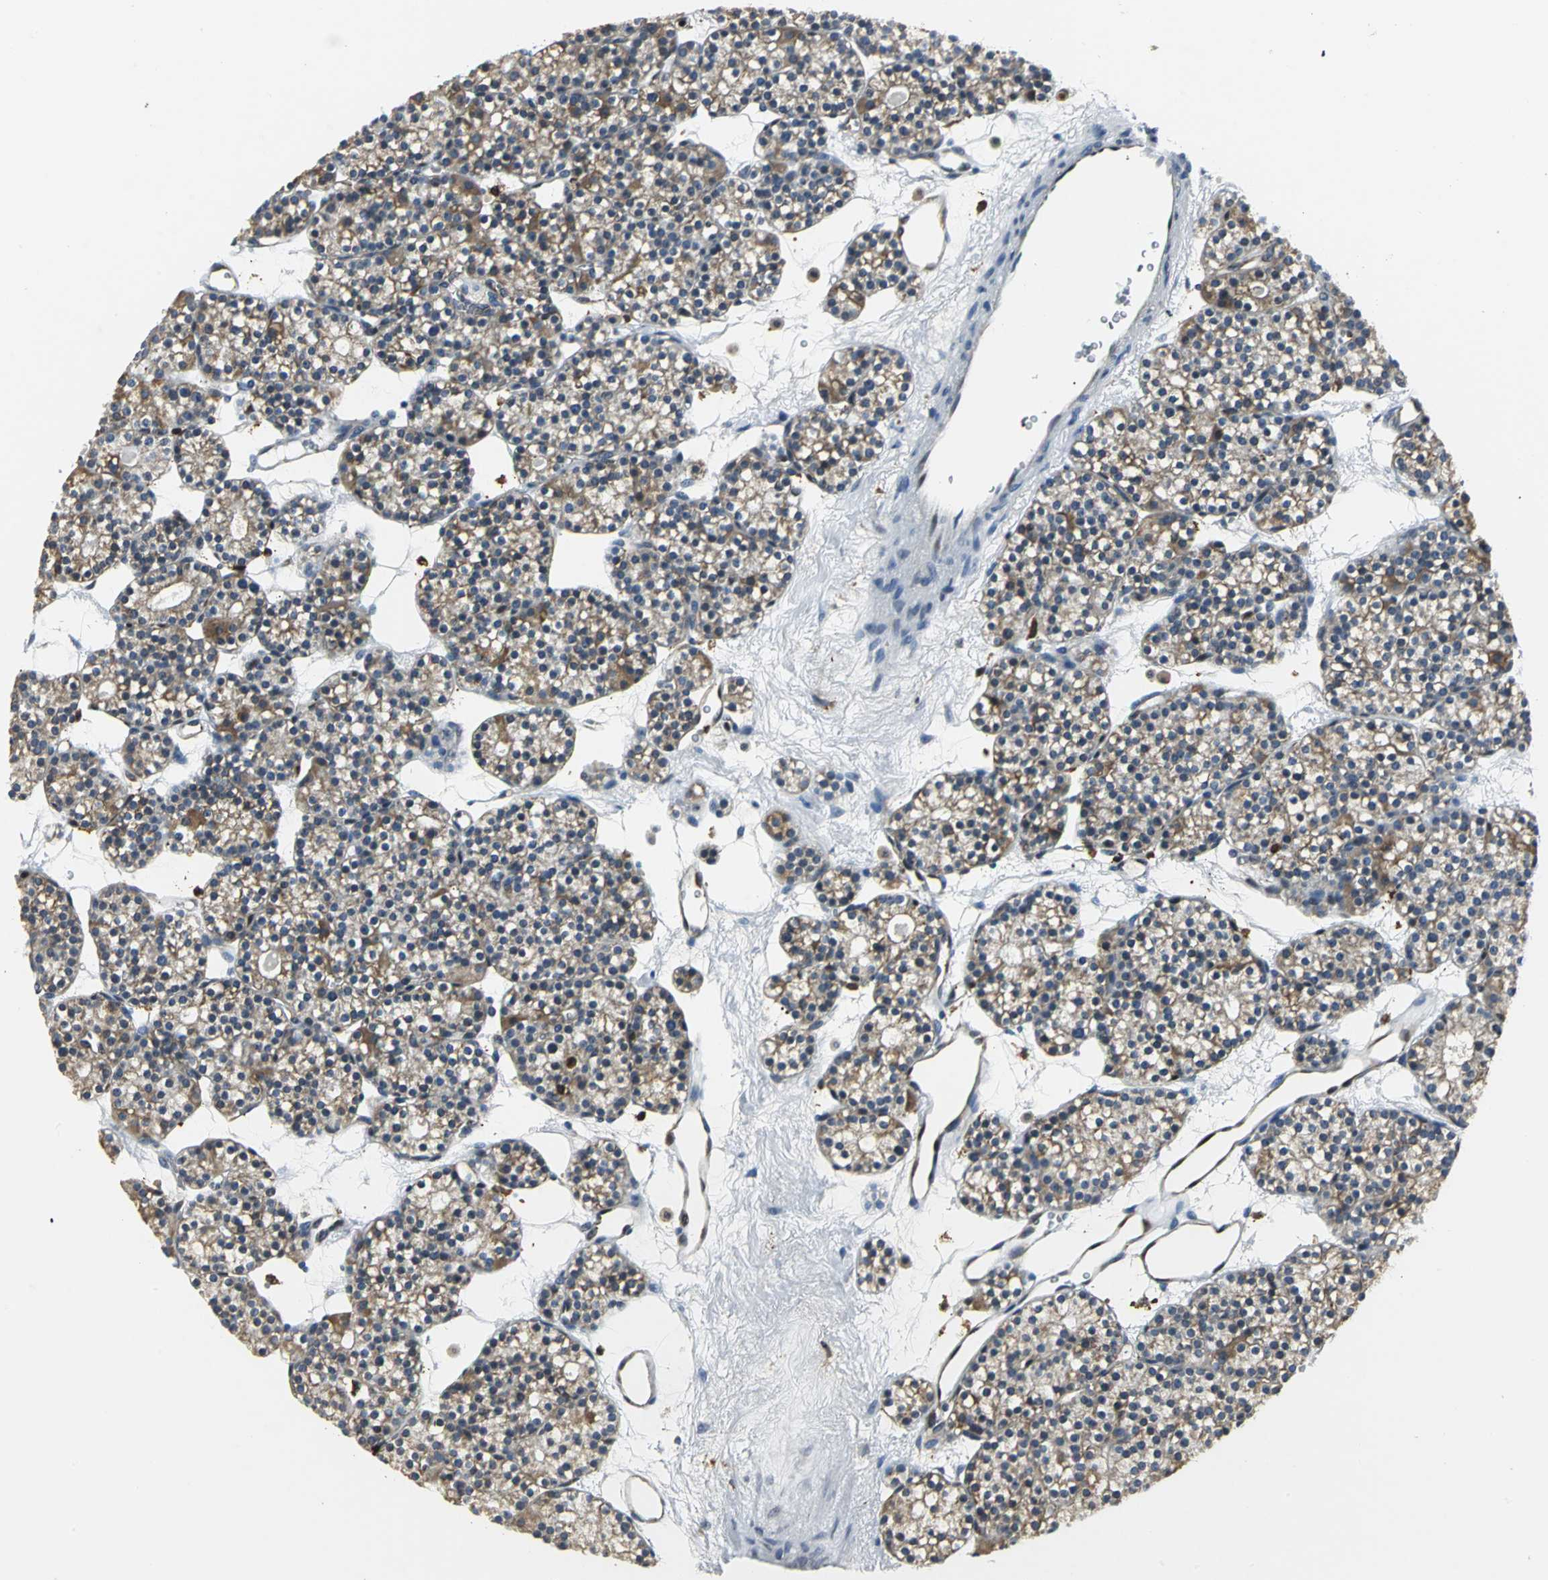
{"staining": {"intensity": "moderate", "quantity": ">75%", "location": "cytoplasmic/membranous"}, "tissue": "parathyroid gland", "cell_type": "Glandular cells", "image_type": "normal", "snomed": [{"axis": "morphology", "description": "Normal tissue, NOS"}, {"axis": "topography", "description": "Parathyroid gland"}], "caption": "Immunohistochemistry of benign human parathyroid gland demonstrates medium levels of moderate cytoplasmic/membranous expression in about >75% of glandular cells.", "gene": "USP40", "patient": {"sex": "female", "age": 64}}